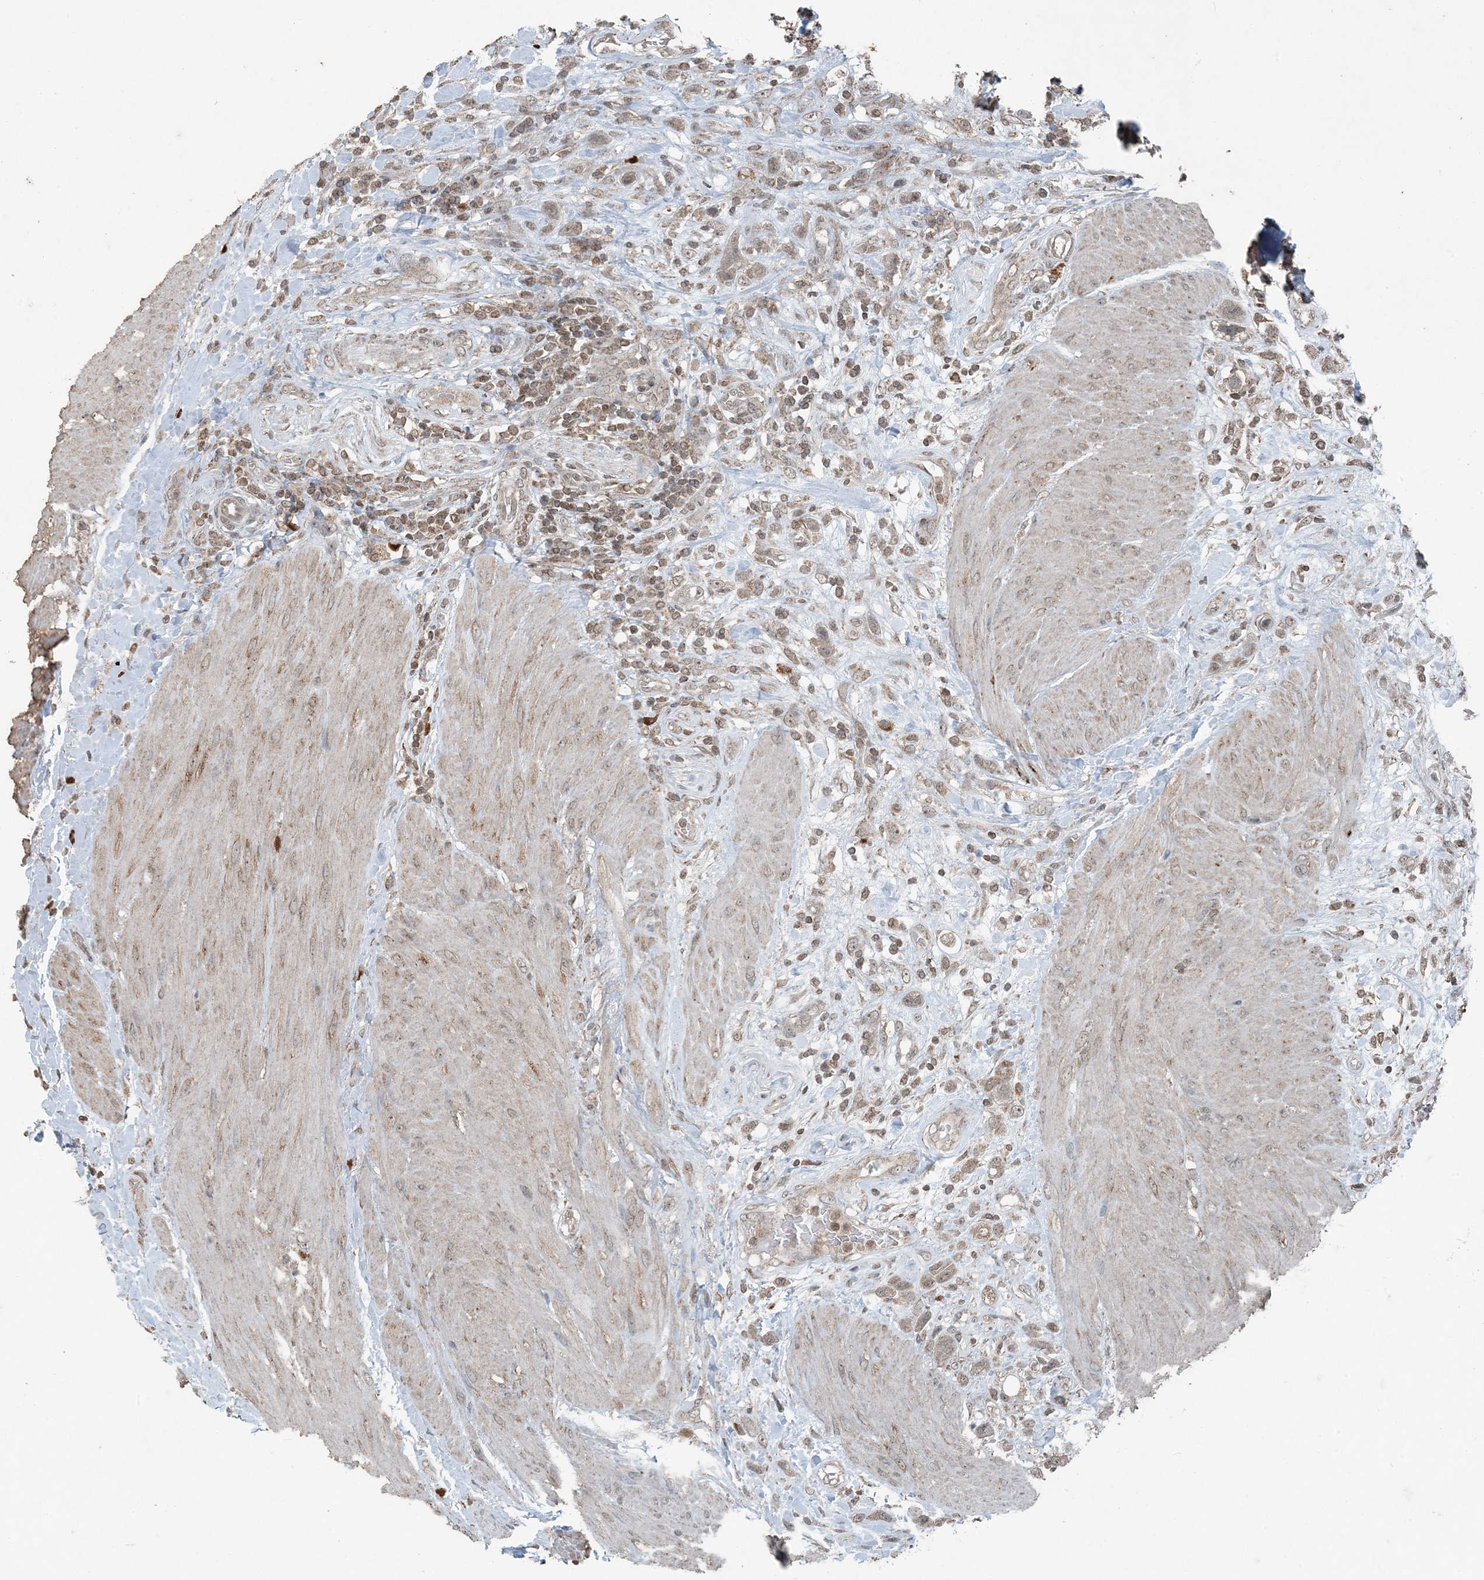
{"staining": {"intensity": "weak", "quantity": ">75%", "location": "cytoplasmic/membranous,nuclear"}, "tissue": "urothelial cancer", "cell_type": "Tumor cells", "image_type": "cancer", "snomed": [{"axis": "morphology", "description": "Urothelial carcinoma, High grade"}, {"axis": "topography", "description": "Urinary bladder"}], "caption": "Weak cytoplasmic/membranous and nuclear expression is identified in approximately >75% of tumor cells in urothelial cancer.", "gene": "GNL1", "patient": {"sex": "male", "age": 50}}